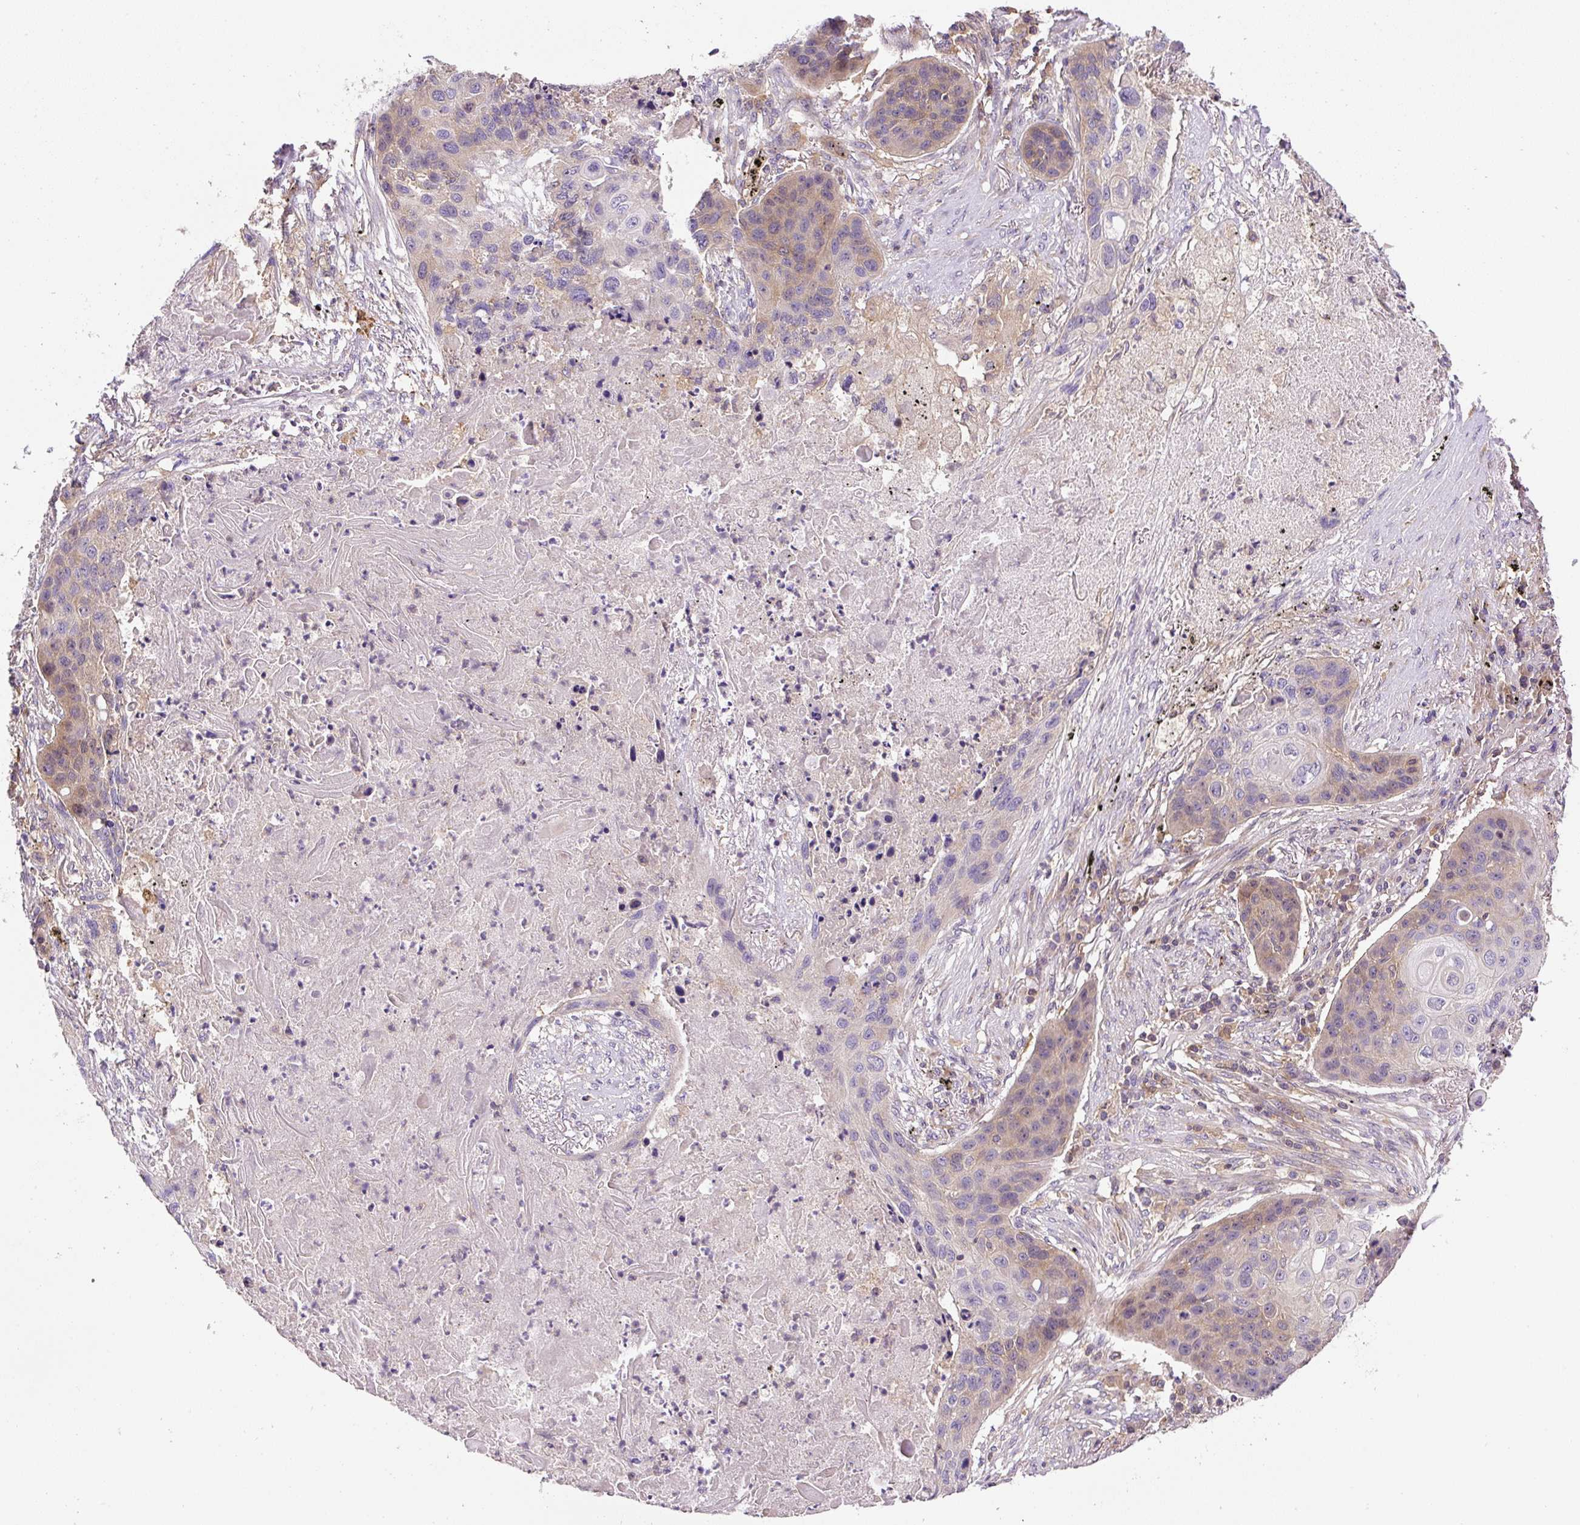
{"staining": {"intensity": "weak", "quantity": "<25%", "location": "cytoplasmic/membranous"}, "tissue": "lung cancer", "cell_type": "Tumor cells", "image_type": "cancer", "snomed": [{"axis": "morphology", "description": "Squamous cell carcinoma, NOS"}, {"axis": "topography", "description": "Lung"}], "caption": "Immunohistochemistry (IHC) micrograph of neoplastic tissue: squamous cell carcinoma (lung) stained with DAB displays no significant protein expression in tumor cells.", "gene": "CCDC28A", "patient": {"sex": "female", "age": 63}}